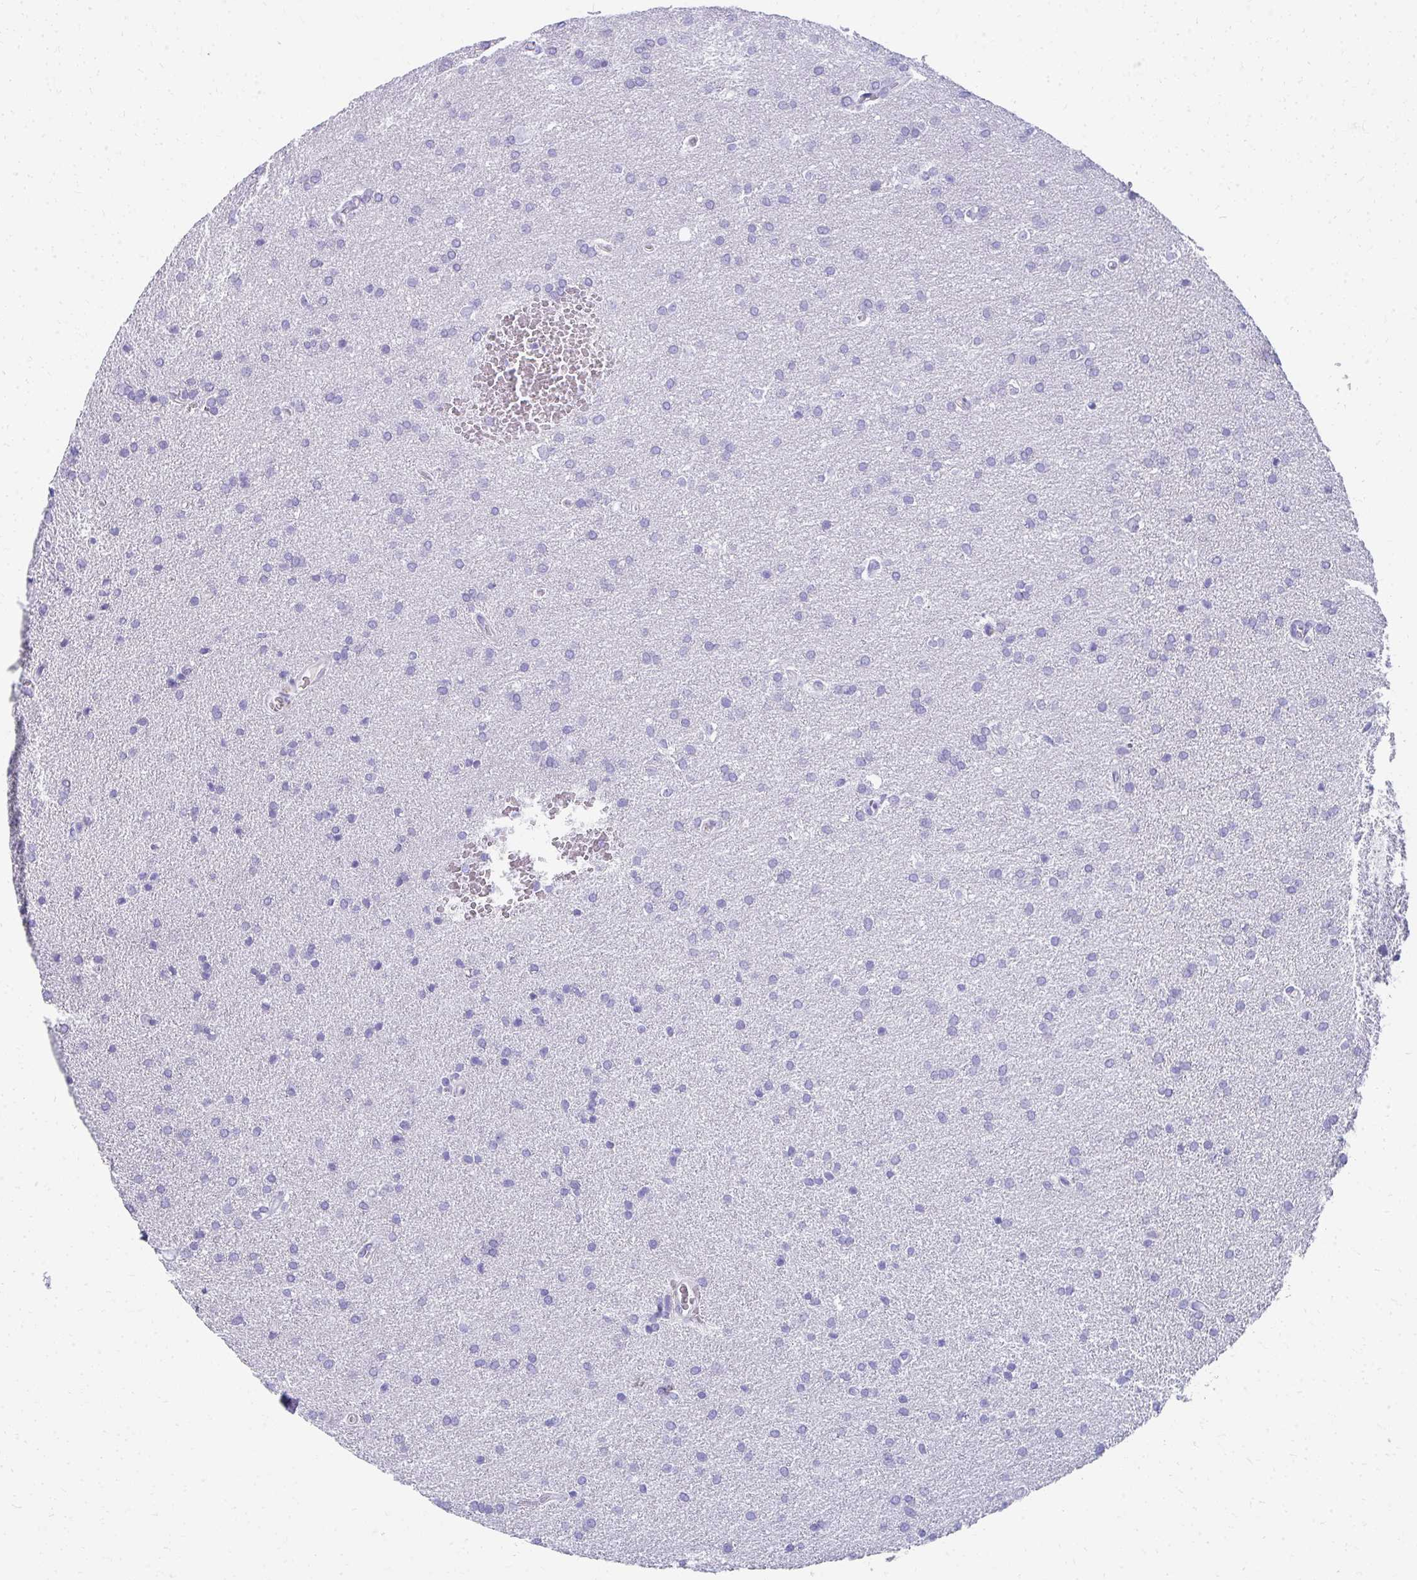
{"staining": {"intensity": "negative", "quantity": "none", "location": "none"}, "tissue": "glioma", "cell_type": "Tumor cells", "image_type": "cancer", "snomed": [{"axis": "morphology", "description": "Glioma, malignant, Low grade"}, {"axis": "topography", "description": "Brain"}], "caption": "IHC histopathology image of malignant glioma (low-grade) stained for a protein (brown), which exhibits no expression in tumor cells.", "gene": "SEC14L3", "patient": {"sex": "female", "age": 34}}